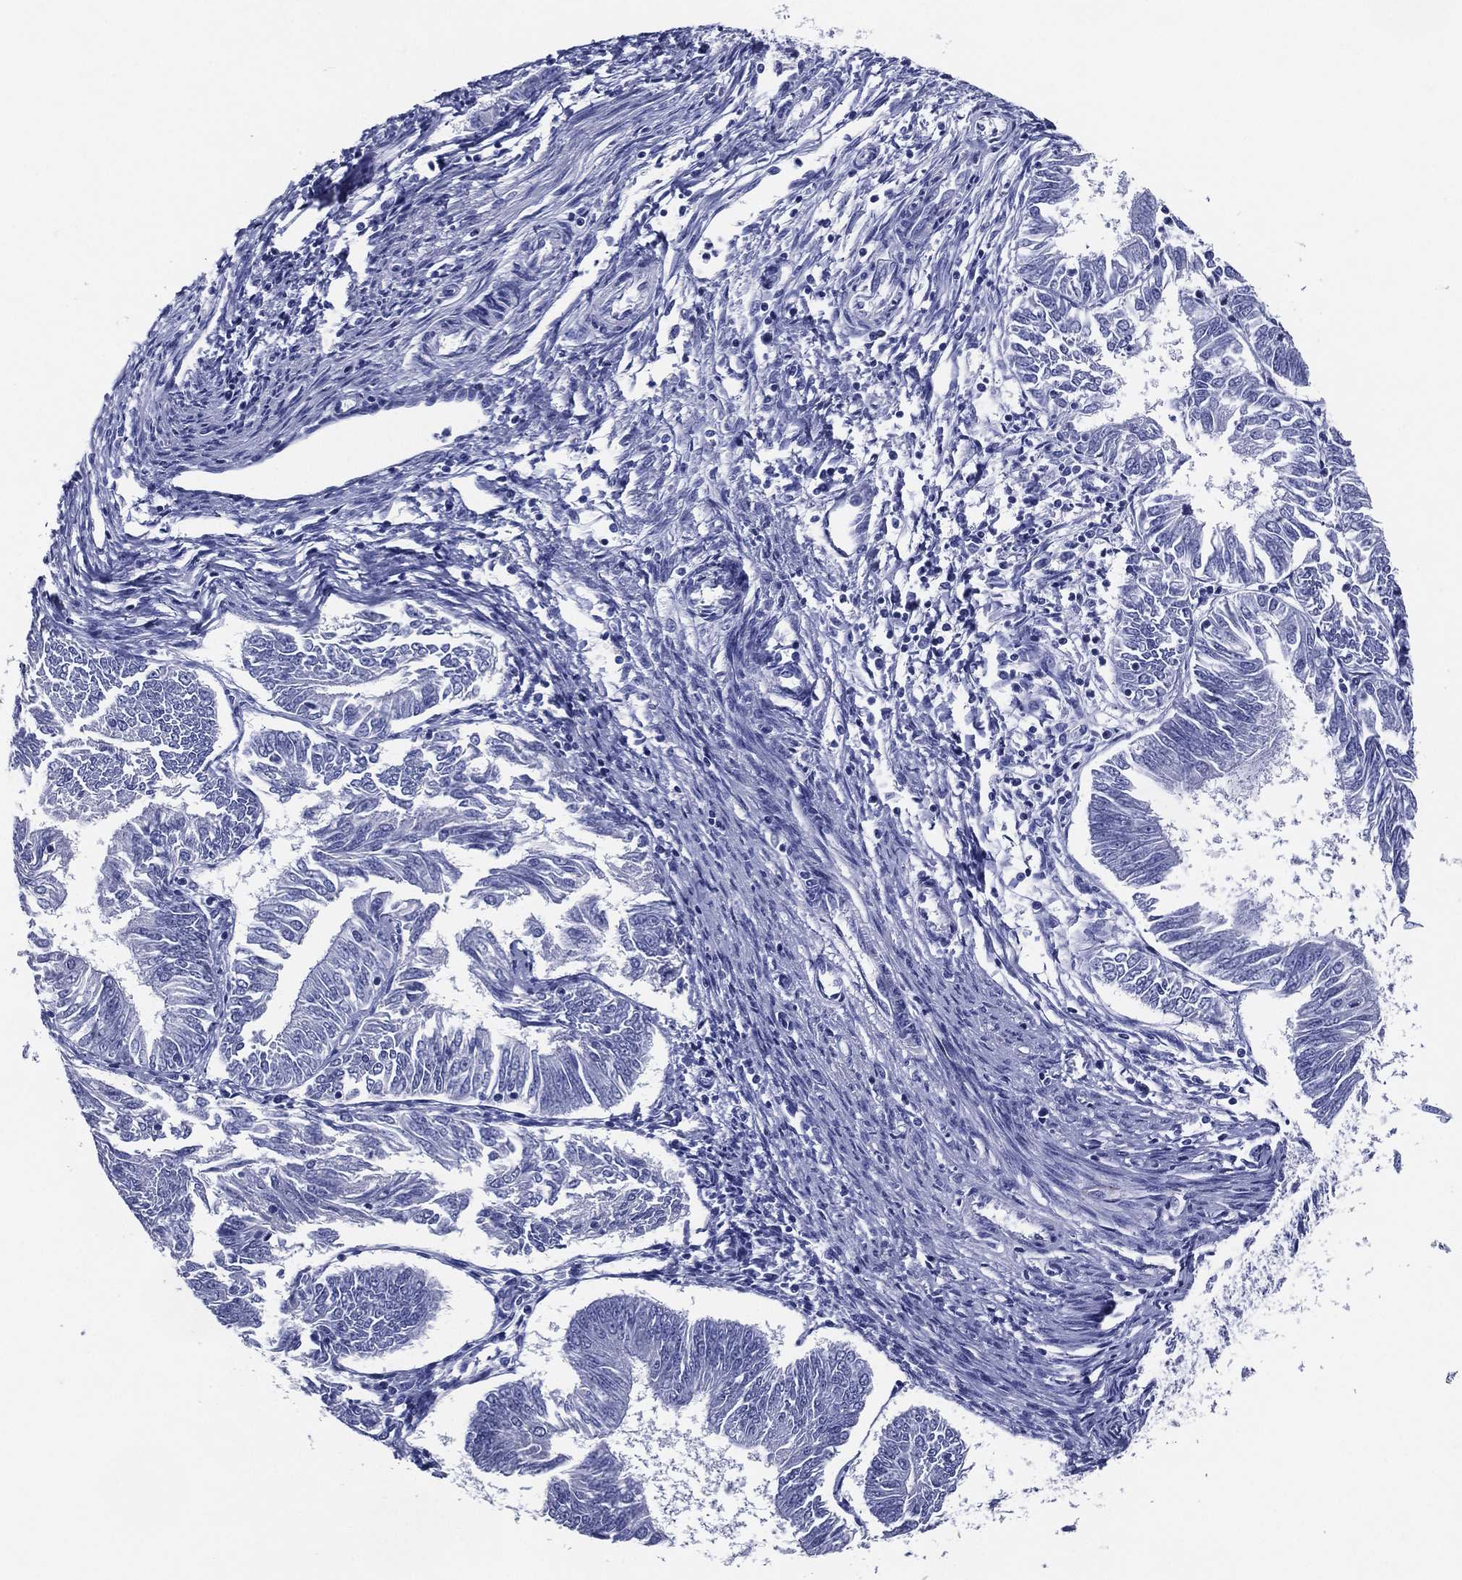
{"staining": {"intensity": "negative", "quantity": "none", "location": "none"}, "tissue": "endometrial cancer", "cell_type": "Tumor cells", "image_type": "cancer", "snomed": [{"axis": "morphology", "description": "Adenocarcinoma, NOS"}, {"axis": "topography", "description": "Endometrium"}], "caption": "IHC photomicrograph of human endometrial cancer (adenocarcinoma) stained for a protein (brown), which reveals no expression in tumor cells.", "gene": "ACE2", "patient": {"sex": "female", "age": 58}}